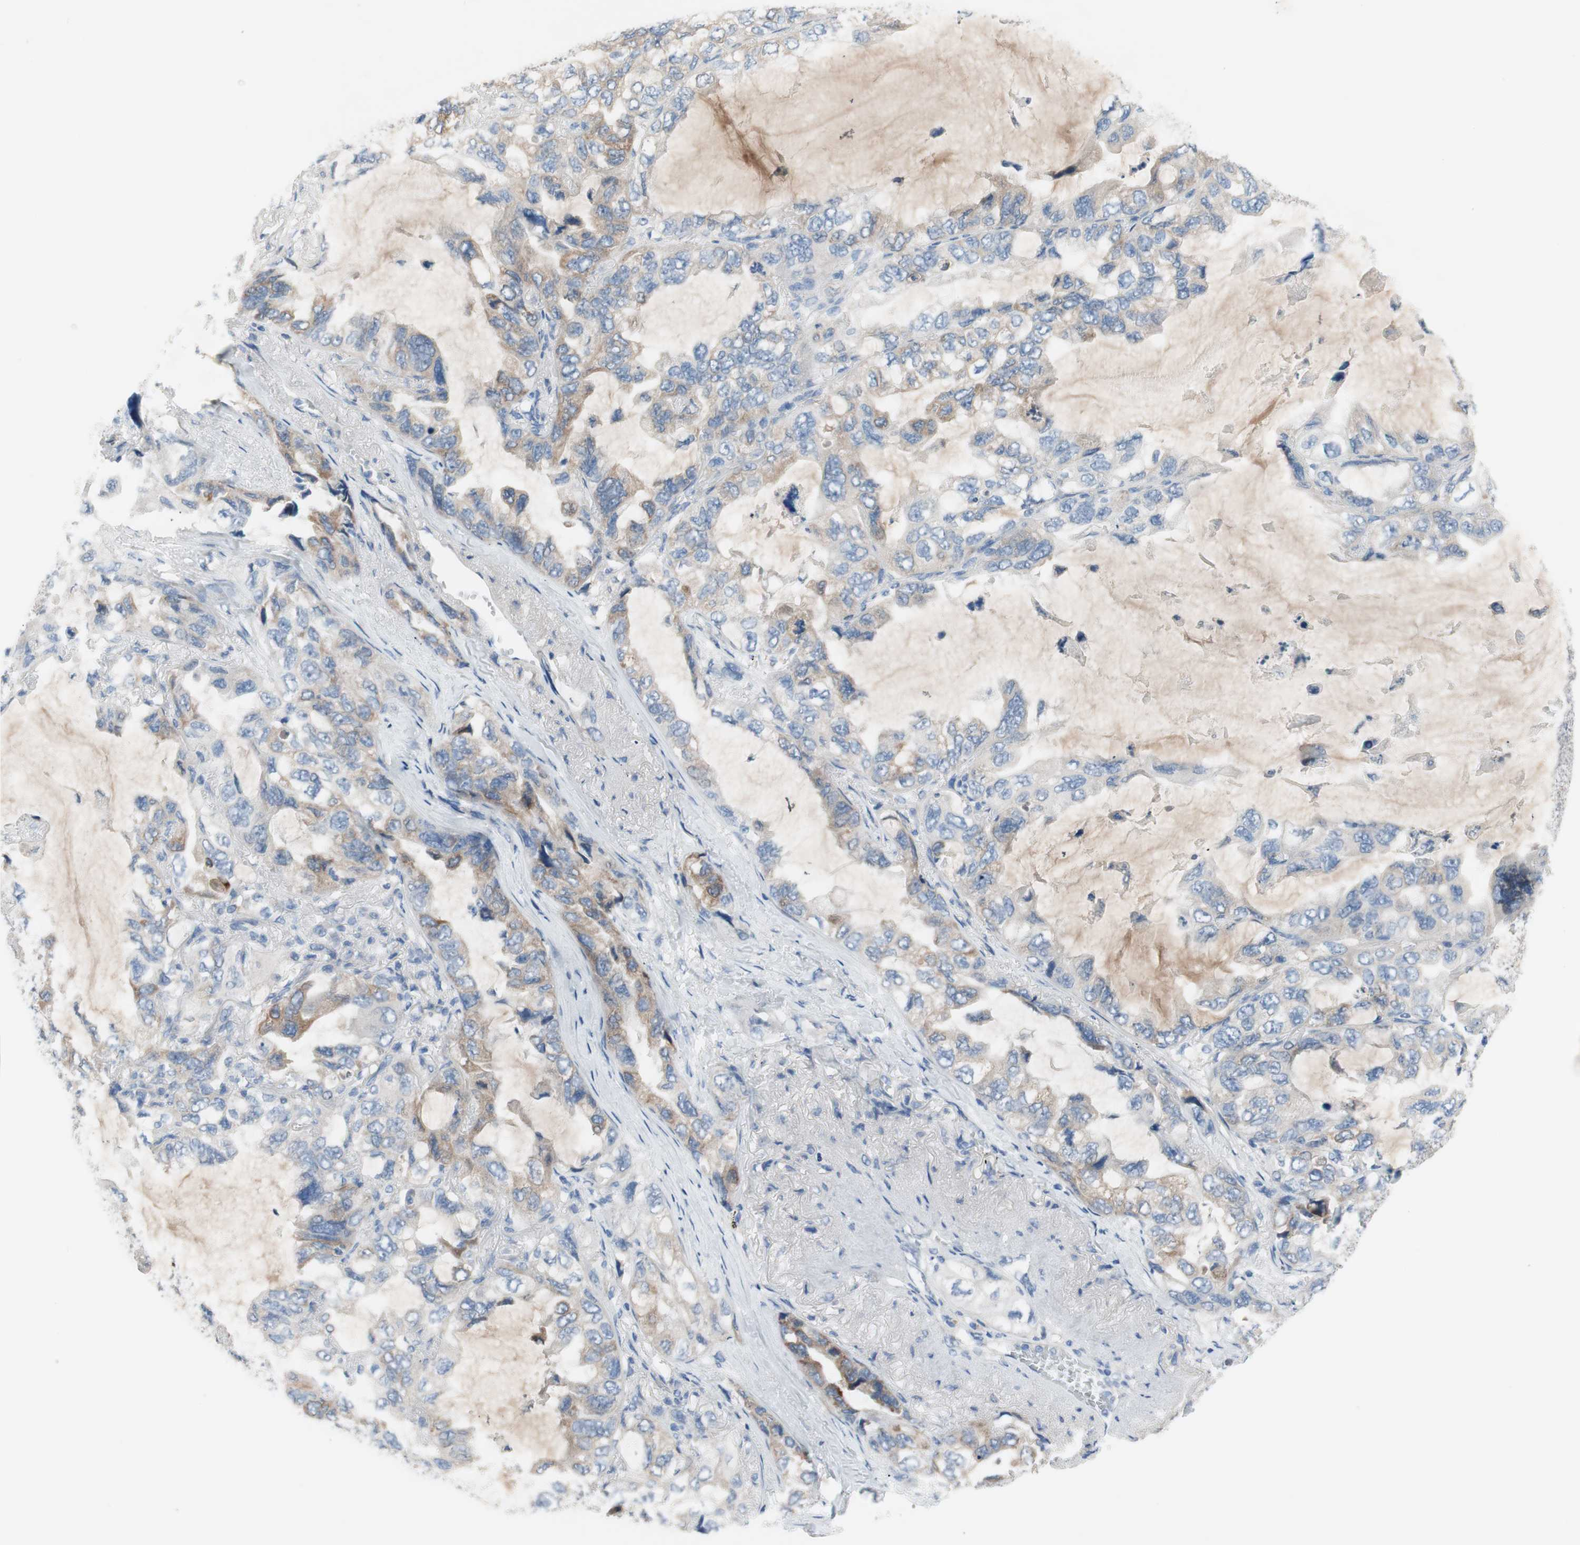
{"staining": {"intensity": "weak", "quantity": "<25%", "location": "cytoplasmic/membranous"}, "tissue": "lung cancer", "cell_type": "Tumor cells", "image_type": "cancer", "snomed": [{"axis": "morphology", "description": "Squamous cell carcinoma, NOS"}, {"axis": "topography", "description": "Lung"}], "caption": "Immunohistochemistry (IHC) photomicrograph of neoplastic tissue: squamous cell carcinoma (lung) stained with DAB (3,3'-diaminobenzidine) demonstrates no significant protein staining in tumor cells.", "gene": "FDFT1", "patient": {"sex": "female", "age": 73}}